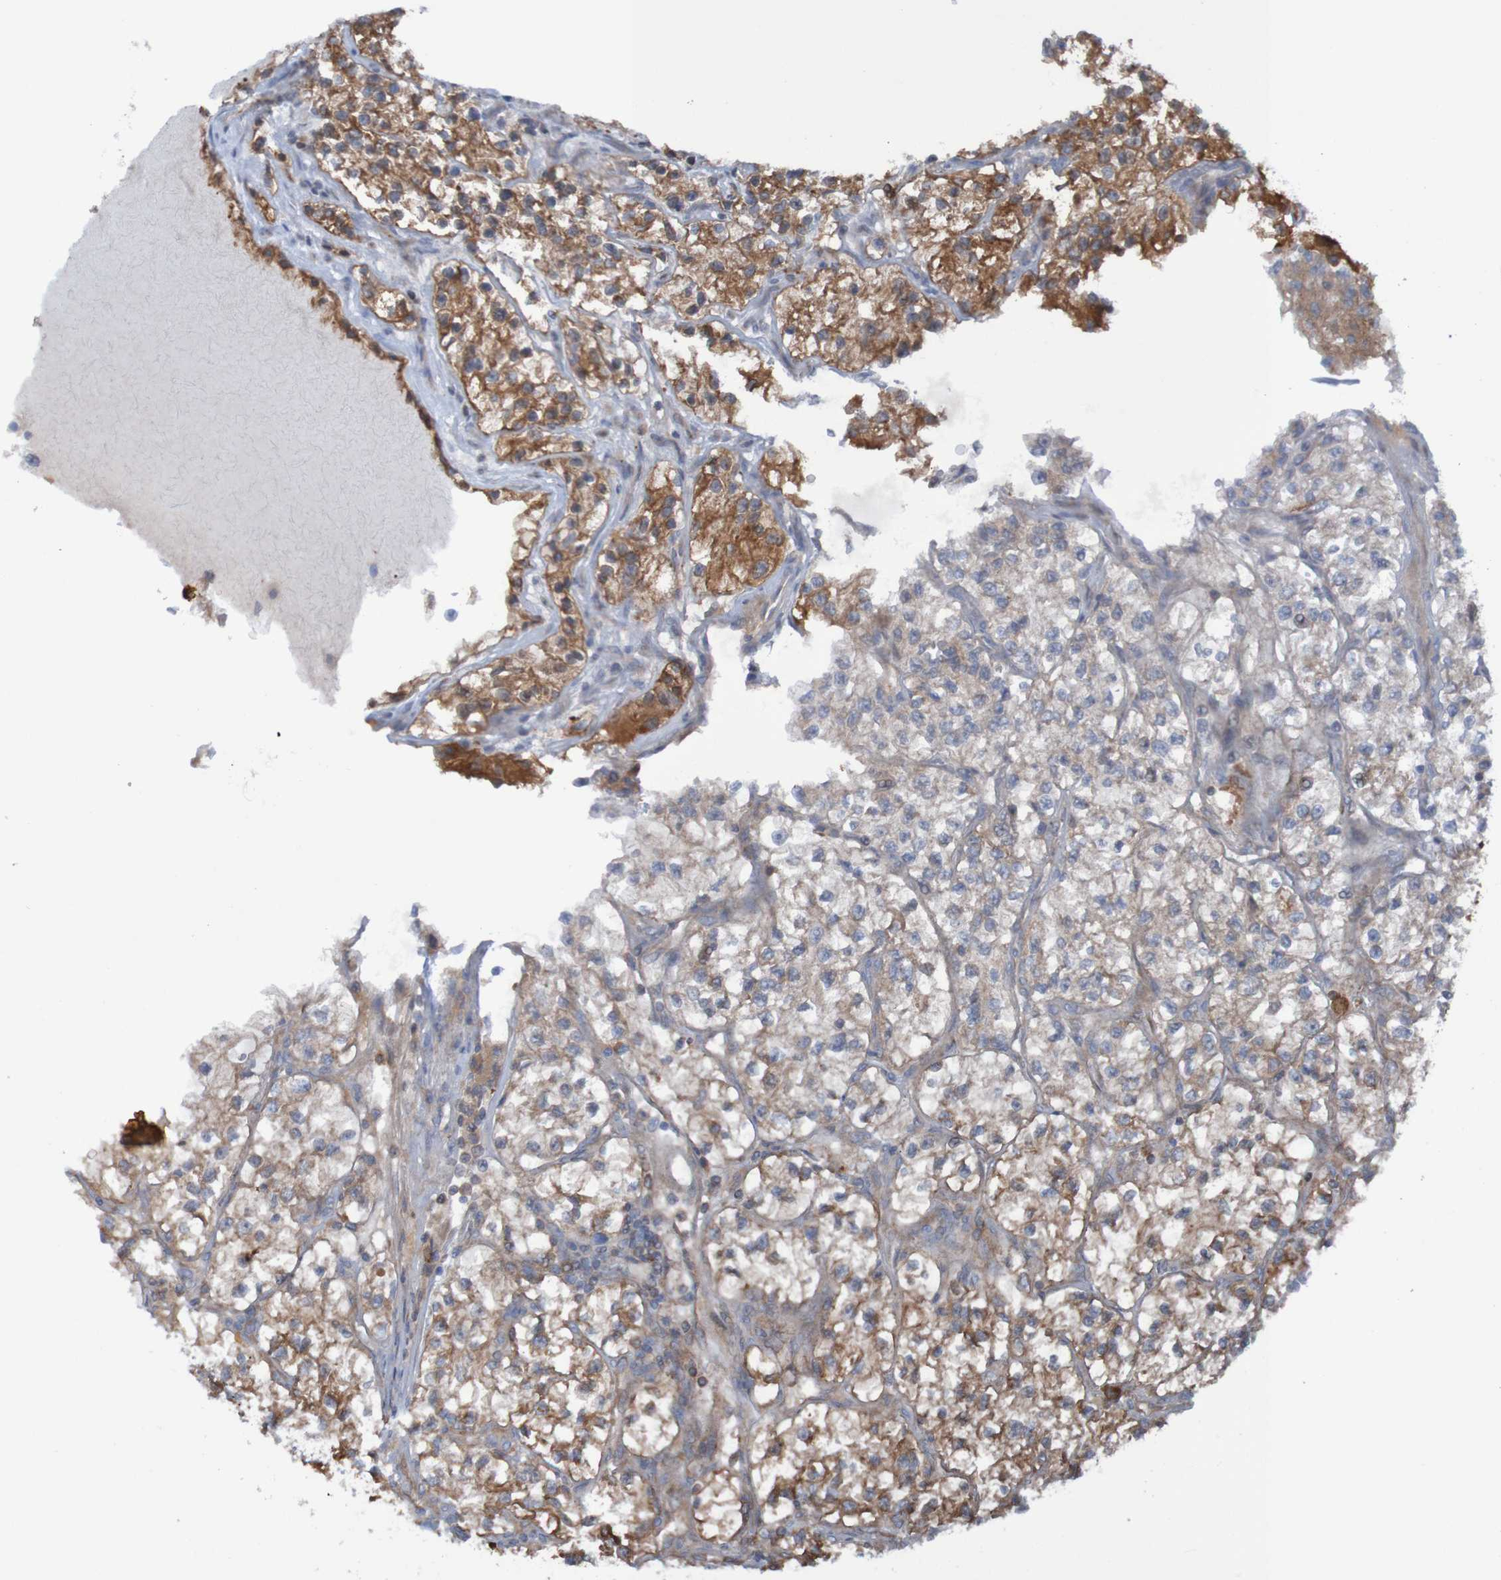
{"staining": {"intensity": "strong", "quantity": "25%-75%", "location": "cytoplasmic/membranous"}, "tissue": "renal cancer", "cell_type": "Tumor cells", "image_type": "cancer", "snomed": [{"axis": "morphology", "description": "Adenocarcinoma, NOS"}, {"axis": "topography", "description": "Kidney"}], "caption": "Brown immunohistochemical staining in human adenocarcinoma (renal) exhibits strong cytoplasmic/membranous expression in approximately 25%-75% of tumor cells.", "gene": "ANGPT4", "patient": {"sex": "female", "age": 57}}